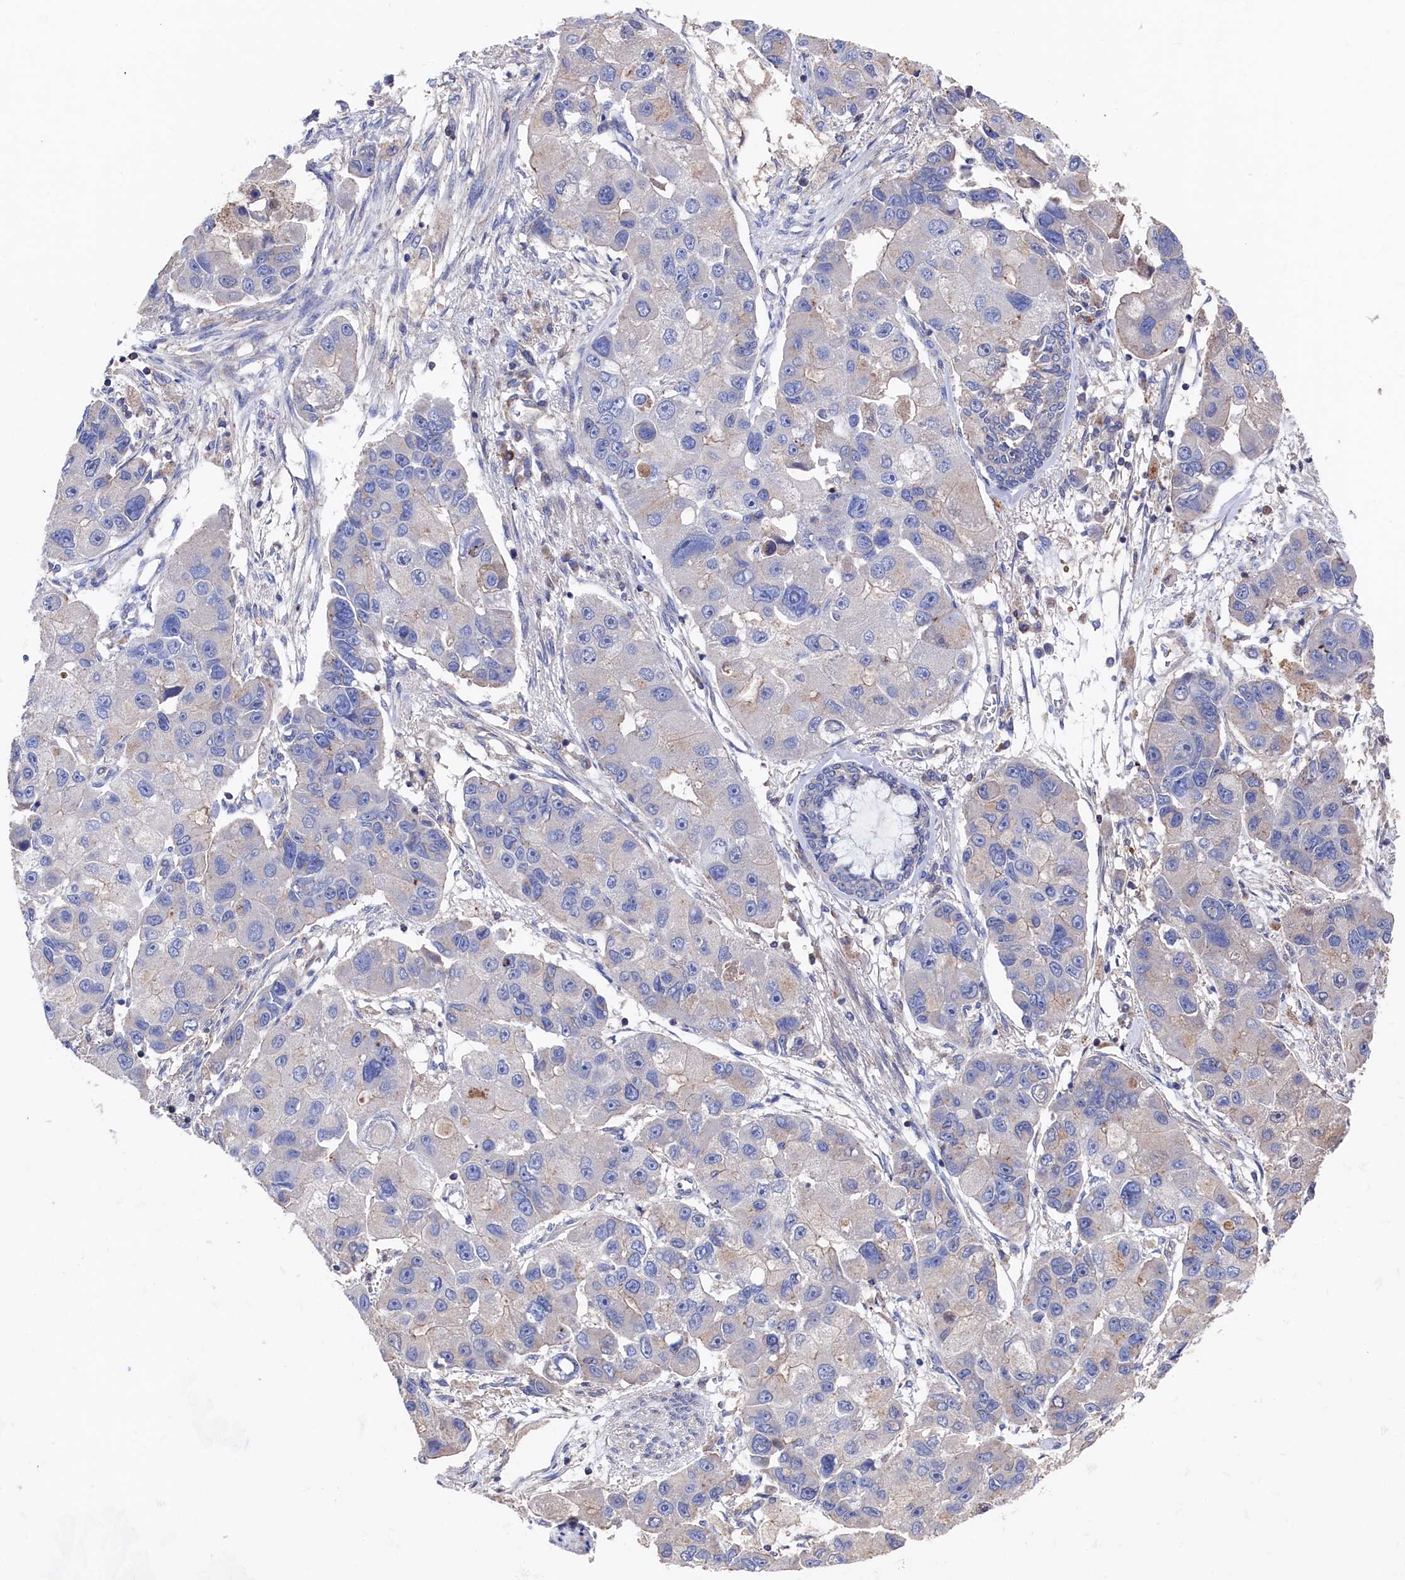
{"staining": {"intensity": "negative", "quantity": "none", "location": "none"}, "tissue": "lung cancer", "cell_type": "Tumor cells", "image_type": "cancer", "snomed": [{"axis": "morphology", "description": "Adenocarcinoma, NOS"}, {"axis": "topography", "description": "Lung"}], "caption": "A histopathology image of human lung adenocarcinoma is negative for staining in tumor cells. (DAB (3,3'-diaminobenzidine) immunohistochemistry with hematoxylin counter stain).", "gene": "TK2", "patient": {"sex": "female", "age": 54}}